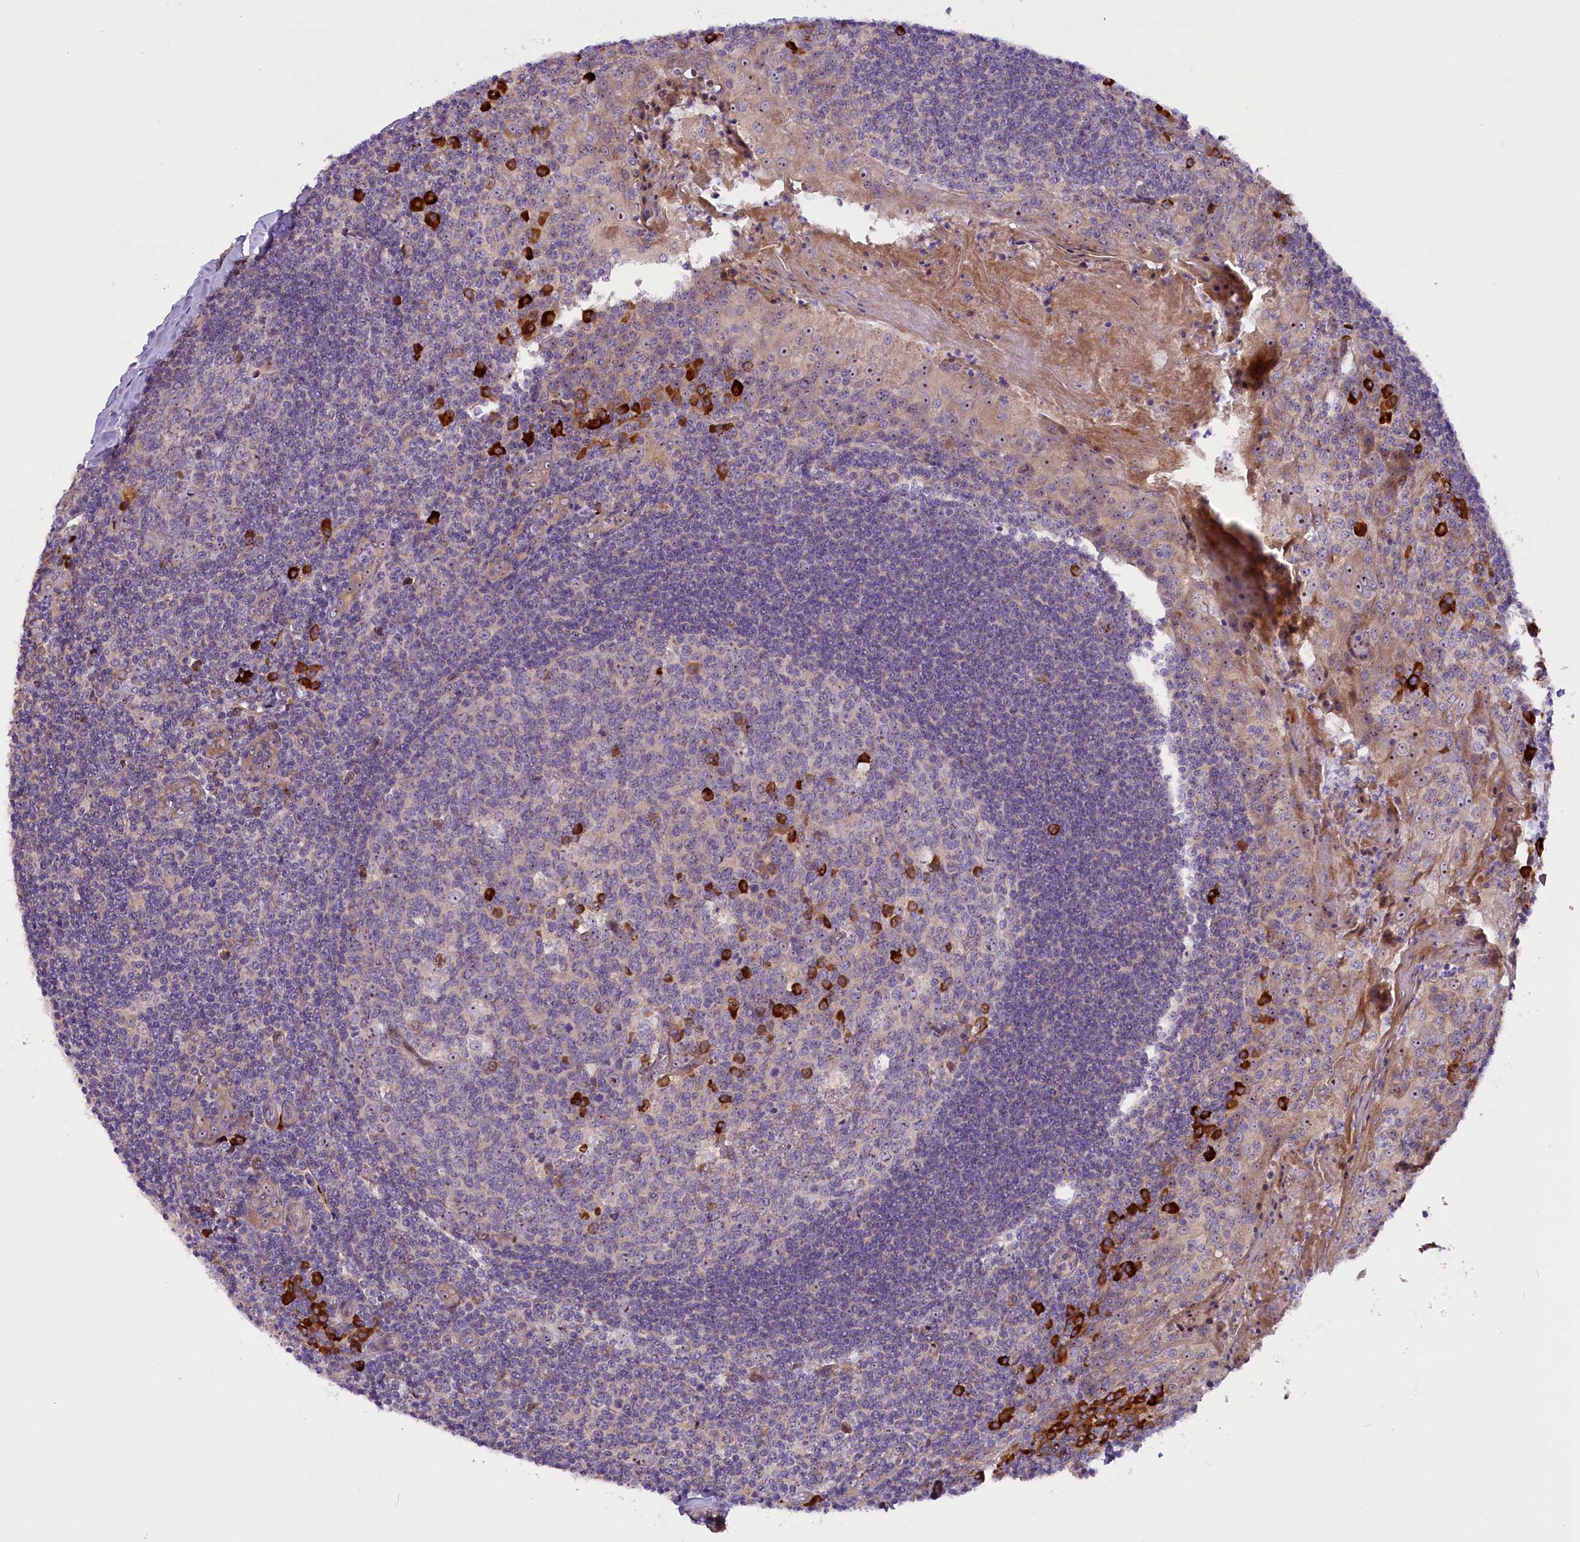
{"staining": {"intensity": "strong", "quantity": "<25%", "location": "cytoplasmic/membranous"}, "tissue": "tonsil", "cell_type": "Germinal center cells", "image_type": "normal", "snomed": [{"axis": "morphology", "description": "Normal tissue, NOS"}, {"axis": "topography", "description": "Tonsil"}], "caption": "IHC of unremarkable human tonsil demonstrates medium levels of strong cytoplasmic/membranous positivity in approximately <25% of germinal center cells. The staining was performed using DAB (3,3'-diaminobenzidine) to visualize the protein expression in brown, while the nuclei were stained in blue with hematoxylin (Magnification: 20x).", "gene": "FRY", "patient": {"sex": "male", "age": 27}}